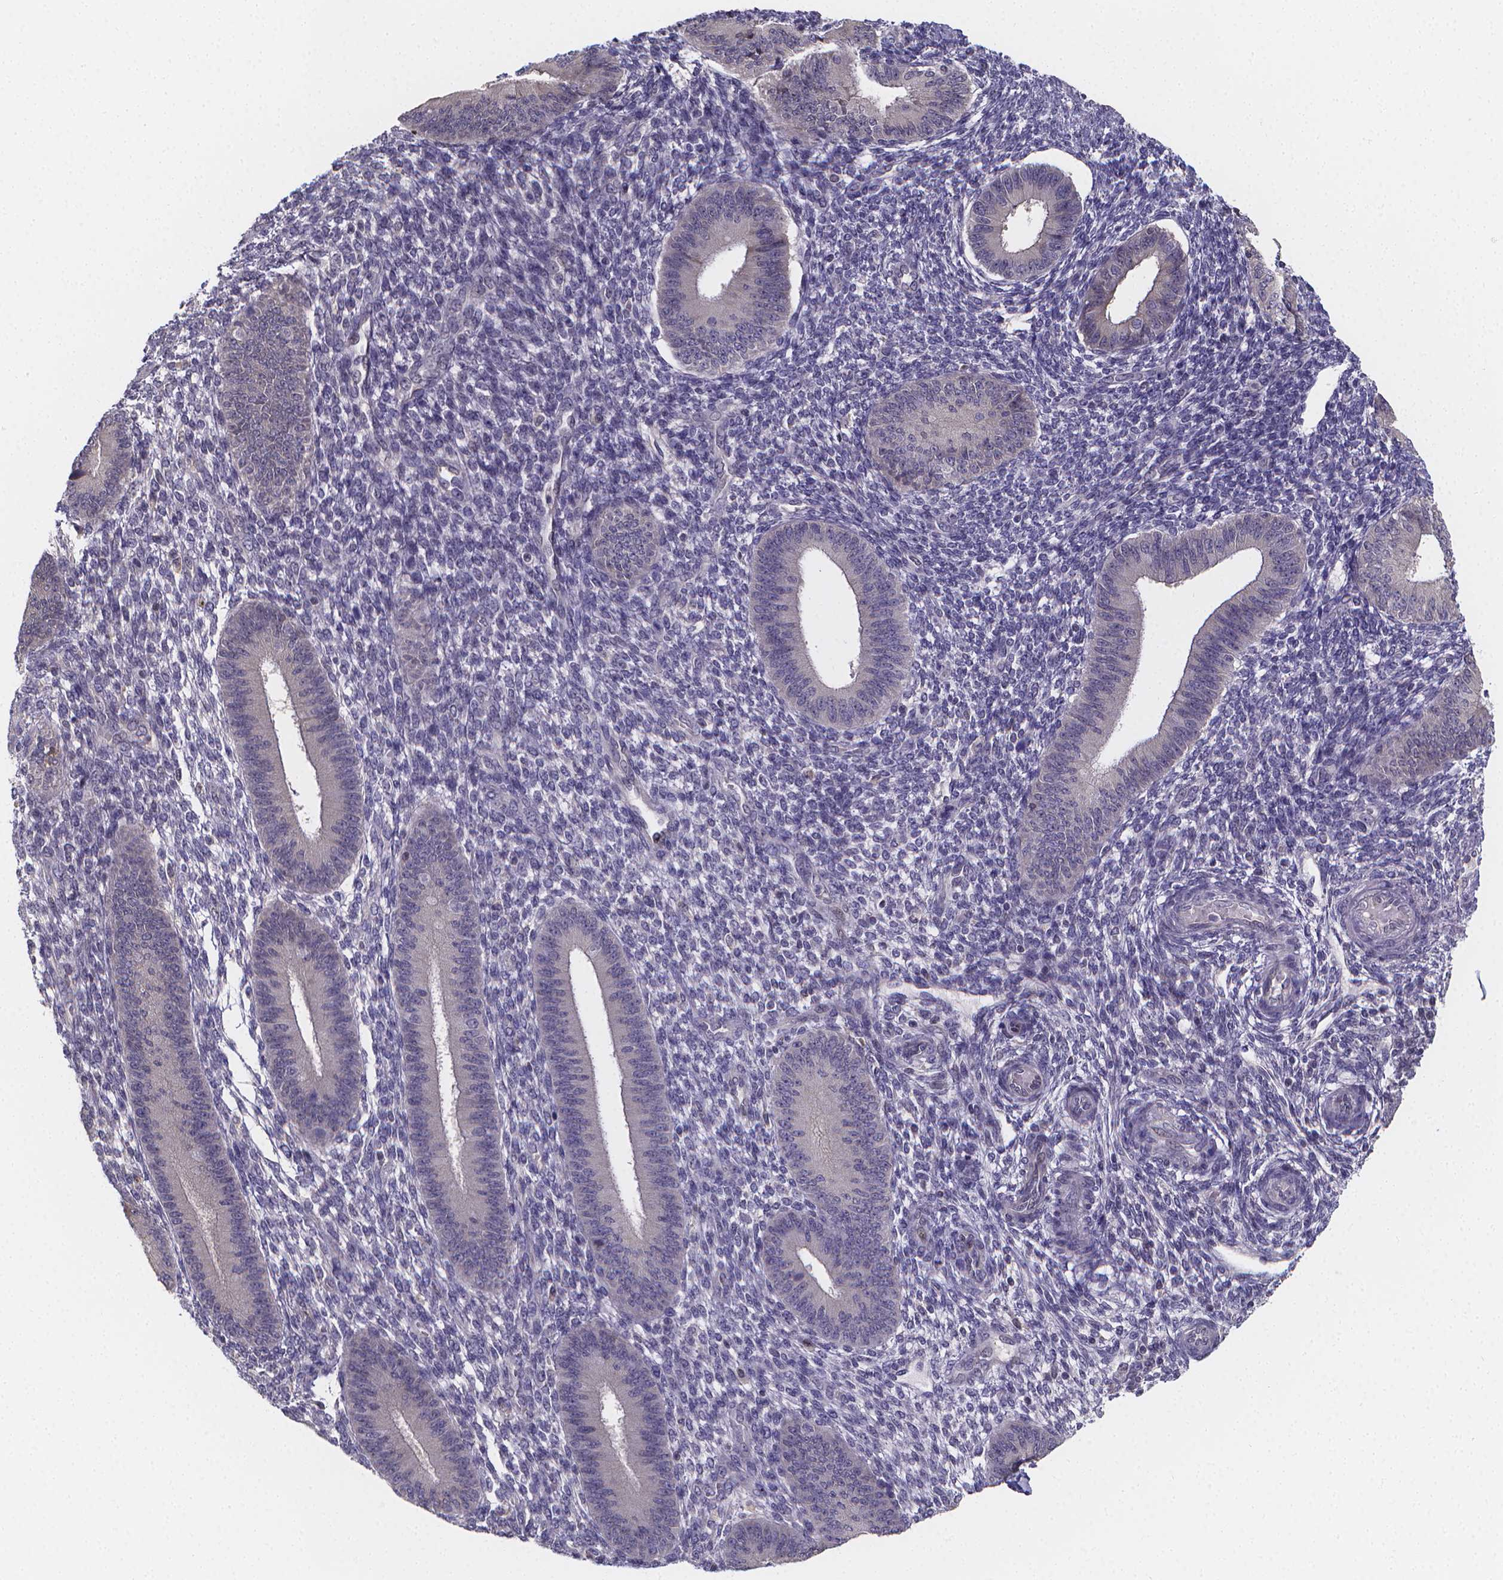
{"staining": {"intensity": "negative", "quantity": "none", "location": "none"}, "tissue": "endometrium", "cell_type": "Cells in endometrial stroma", "image_type": "normal", "snomed": [{"axis": "morphology", "description": "Normal tissue, NOS"}, {"axis": "topography", "description": "Endometrium"}], "caption": "A high-resolution image shows IHC staining of unremarkable endometrium, which displays no significant expression in cells in endometrial stroma.", "gene": "PAH", "patient": {"sex": "female", "age": 39}}